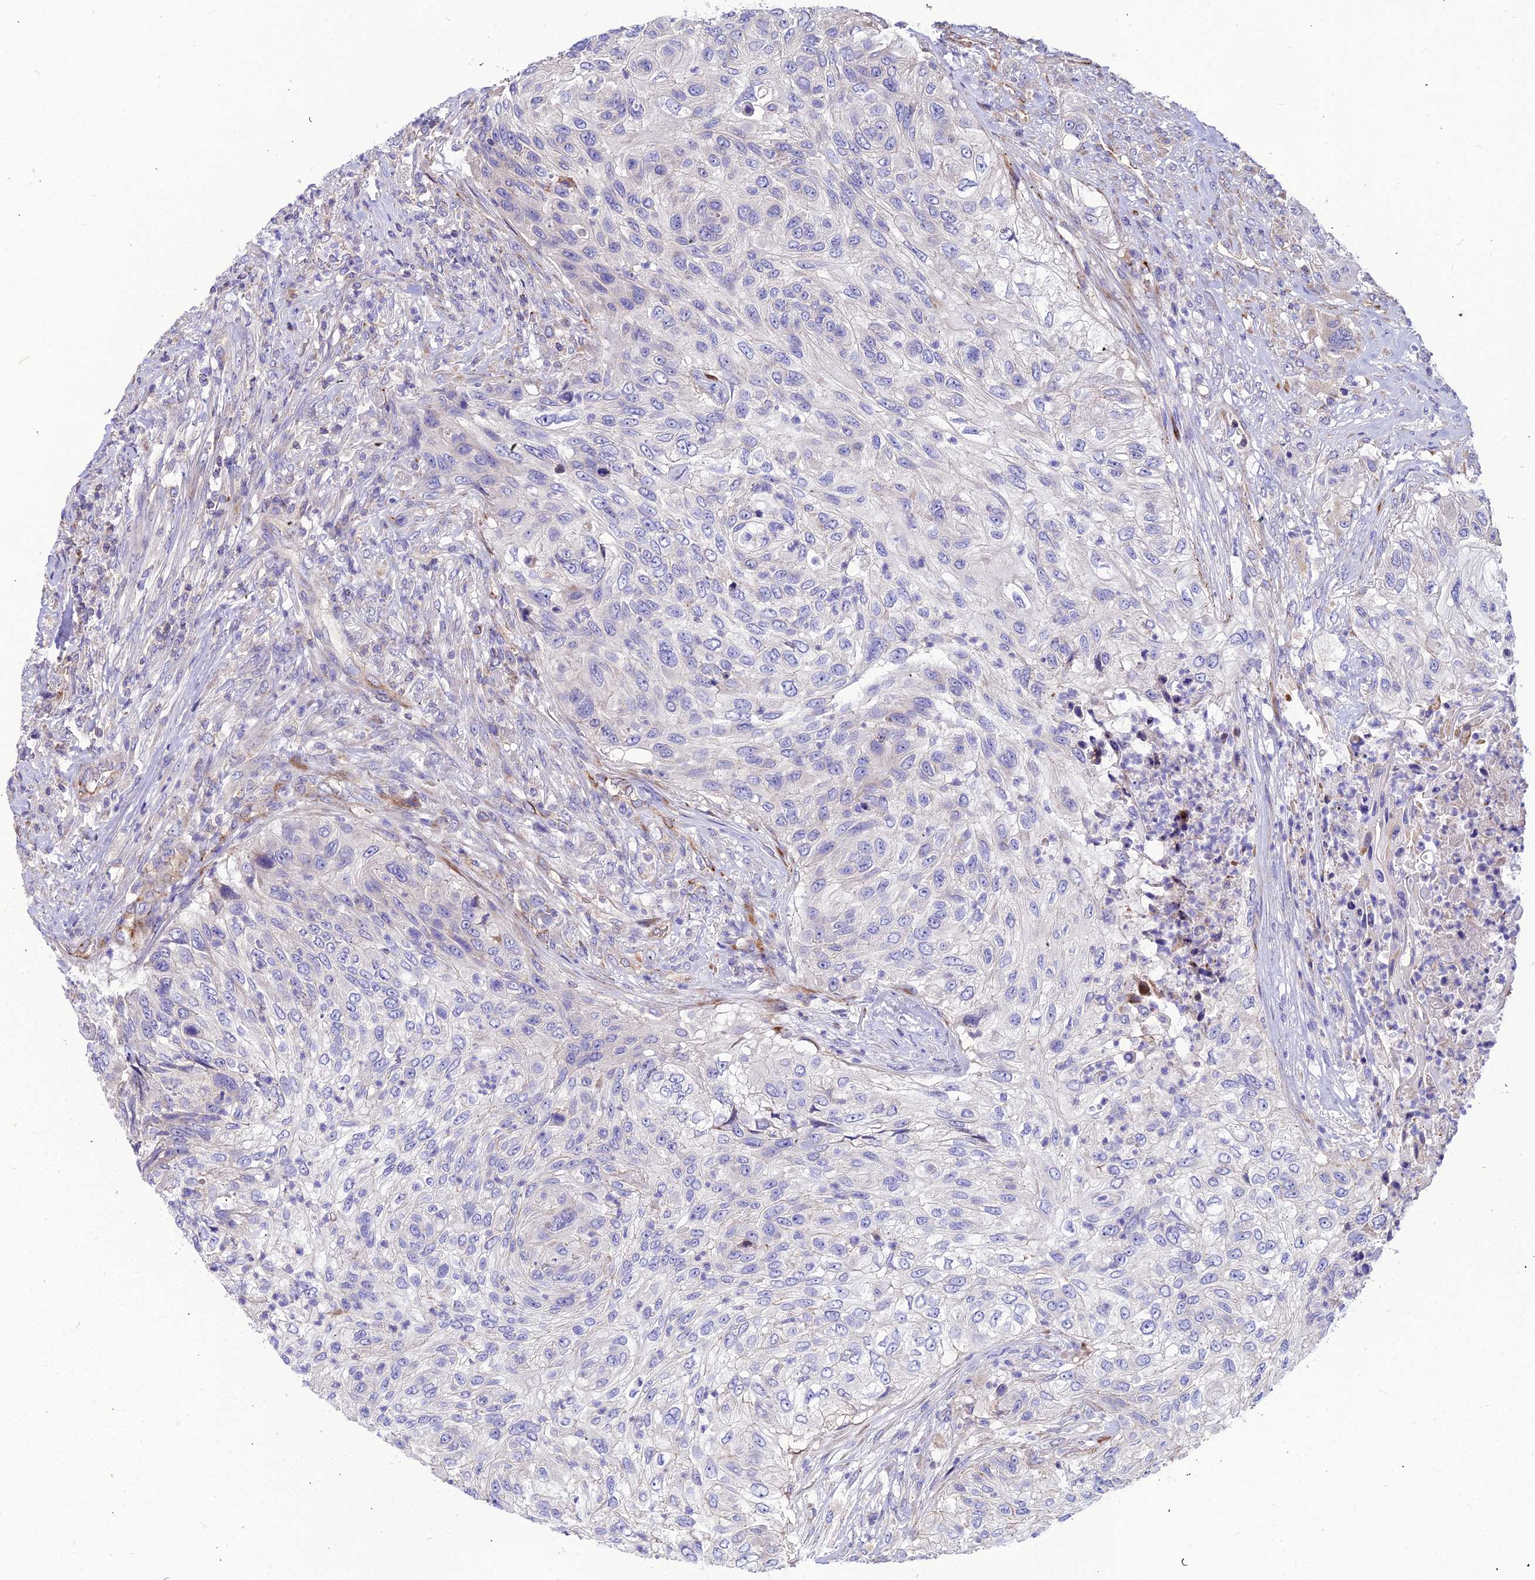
{"staining": {"intensity": "negative", "quantity": "none", "location": "none"}, "tissue": "urothelial cancer", "cell_type": "Tumor cells", "image_type": "cancer", "snomed": [{"axis": "morphology", "description": "Urothelial carcinoma, High grade"}, {"axis": "topography", "description": "Urinary bladder"}], "caption": "The photomicrograph reveals no significant staining in tumor cells of urothelial cancer. Nuclei are stained in blue.", "gene": "ASPHD1", "patient": {"sex": "female", "age": 60}}